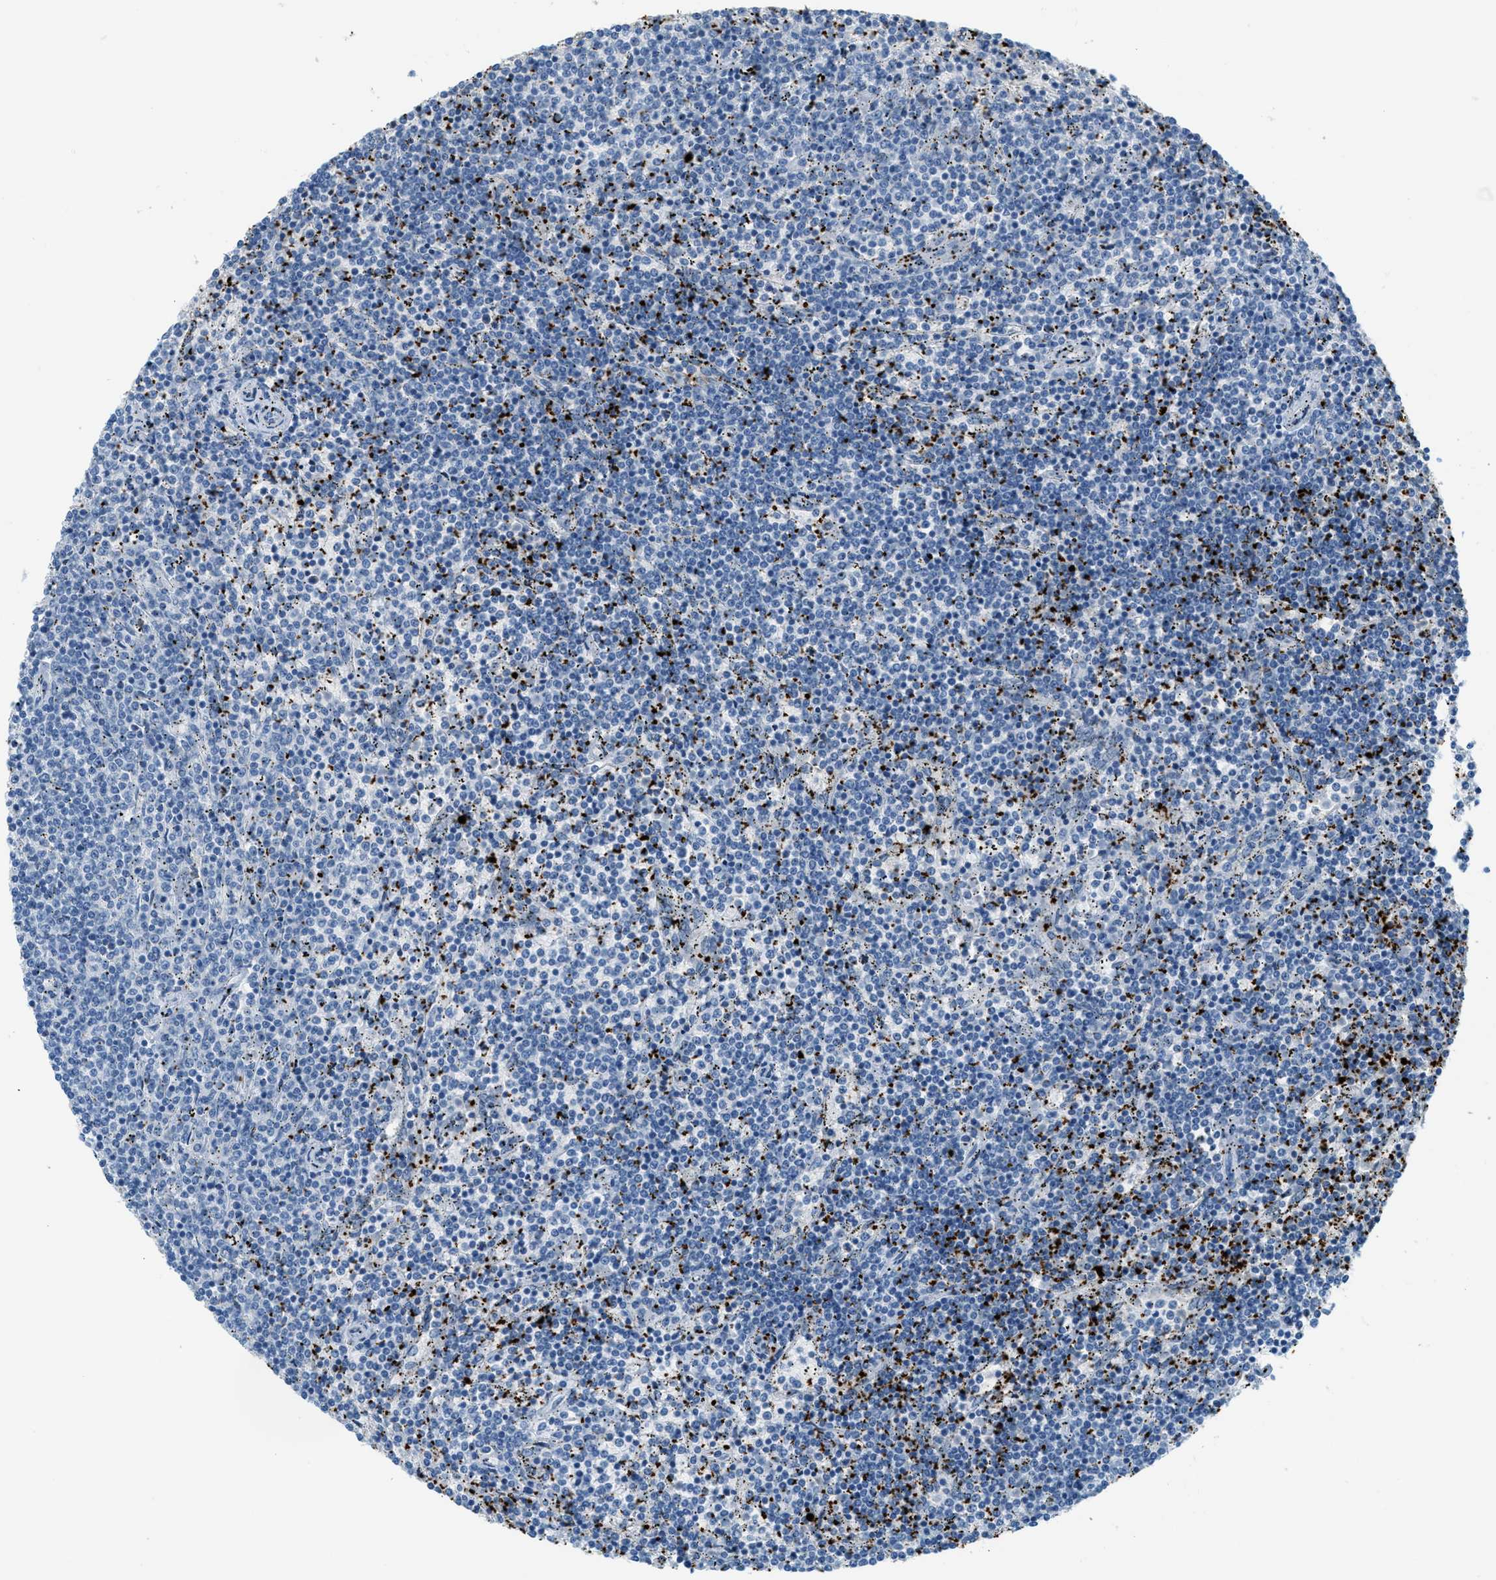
{"staining": {"intensity": "negative", "quantity": "none", "location": "none"}, "tissue": "lymphoma", "cell_type": "Tumor cells", "image_type": "cancer", "snomed": [{"axis": "morphology", "description": "Malignant lymphoma, non-Hodgkin's type, Low grade"}, {"axis": "topography", "description": "Spleen"}], "caption": "Histopathology image shows no significant protein positivity in tumor cells of lymphoma.", "gene": "PPBP", "patient": {"sex": "female", "age": 50}}